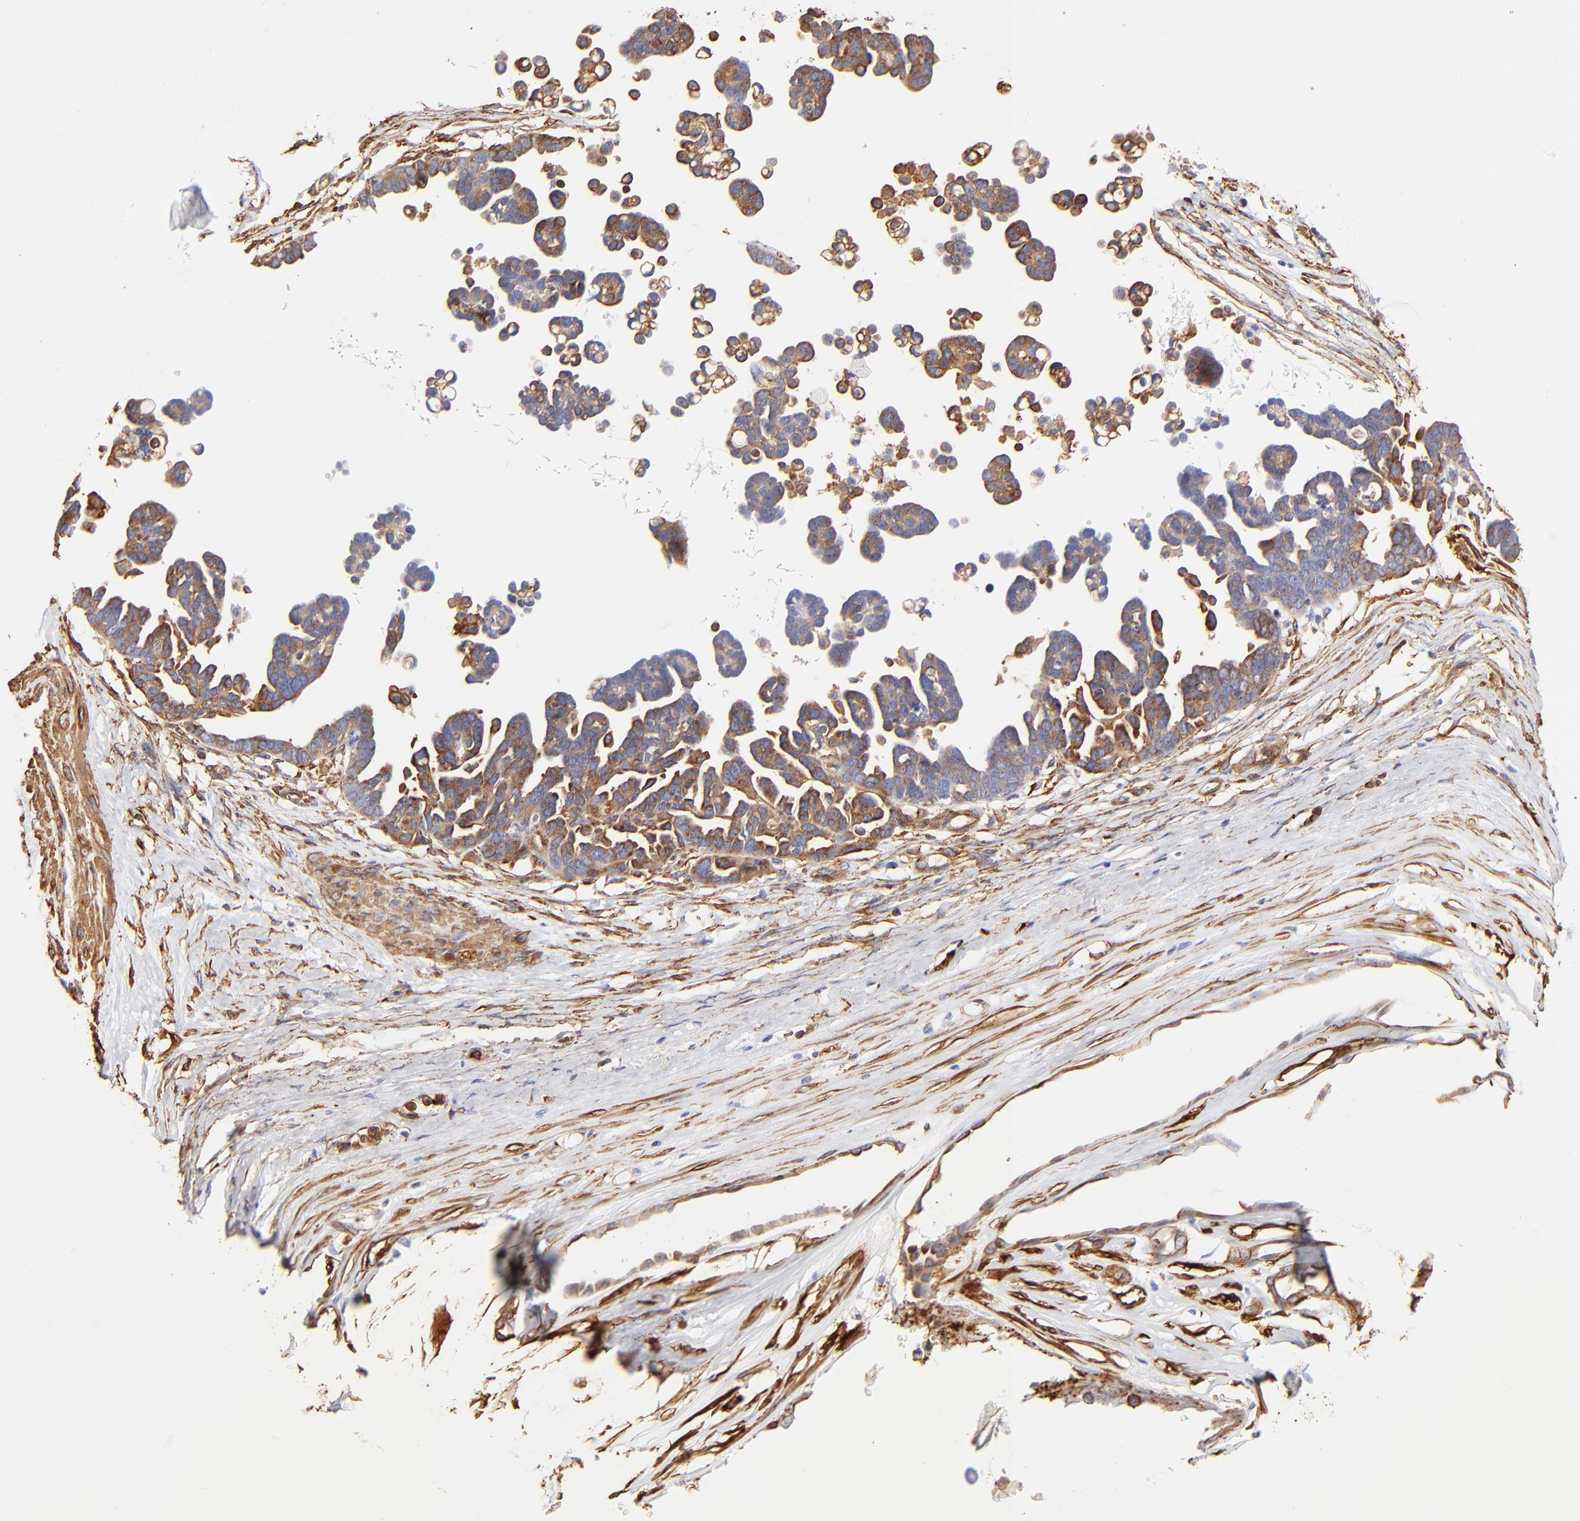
{"staining": {"intensity": "moderate", "quantity": ">75%", "location": "cytoplasmic/membranous"}, "tissue": "ovarian cancer", "cell_type": "Tumor cells", "image_type": "cancer", "snomed": [{"axis": "morphology", "description": "Cystadenocarcinoma, serous, NOS"}, {"axis": "topography", "description": "Ovary"}], "caption": "There is medium levels of moderate cytoplasmic/membranous expression in tumor cells of serous cystadenocarcinoma (ovarian), as demonstrated by immunohistochemical staining (brown color).", "gene": "FLNA", "patient": {"sex": "female", "age": 54}}